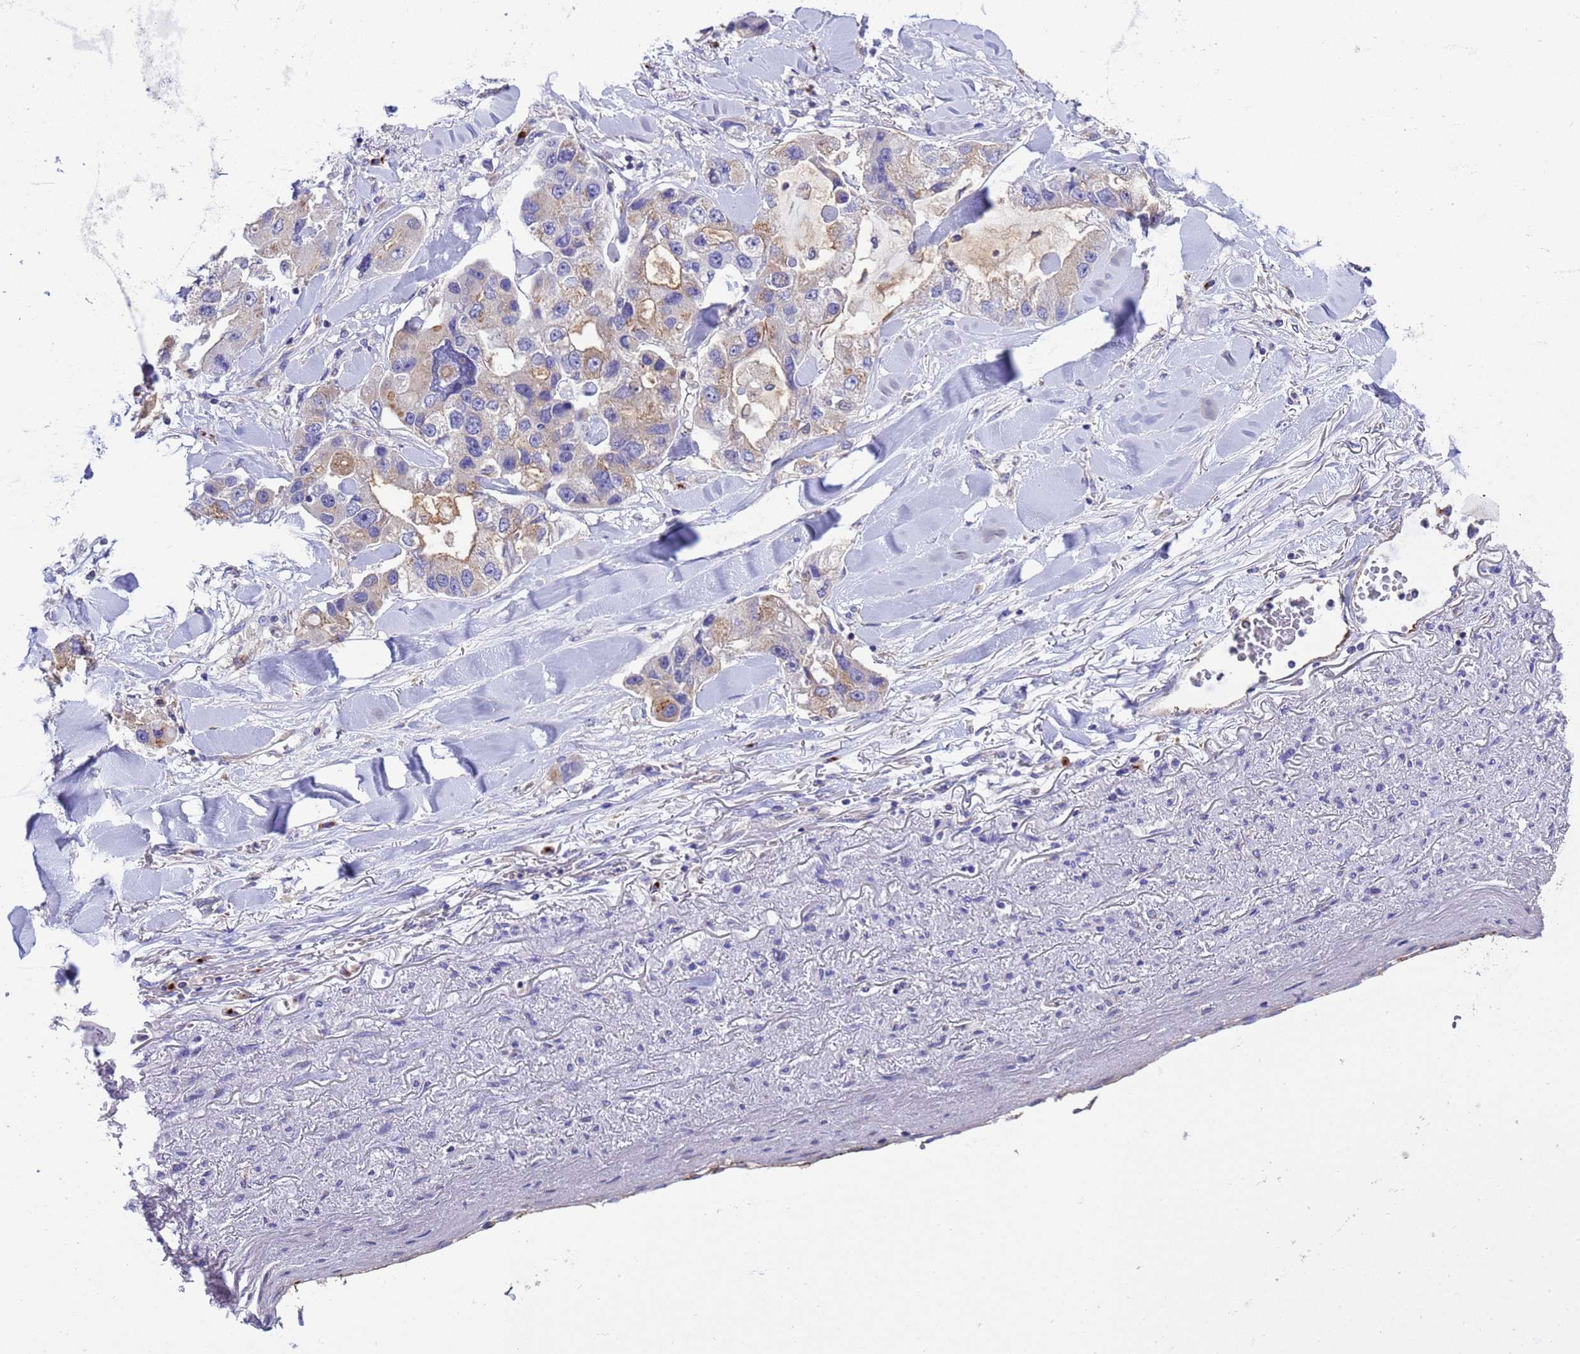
{"staining": {"intensity": "weak", "quantity": "25%-75%", "location": "cytoplasmic/membranous"}, "tissue": "lung cancer", "cell_type": "Tumor cells", "image_type": "cancer", "snomed": [{"axis": "morphology", "description": "Adenocarcinoma, NOS"}, {"axis": "topography", "description": "Lung"}], "caption": "Human adenocarcinoma (lung) stained with a brown dye exhibits weak cytoplasmic/membranous positive positivity in approximately 25%-75% of tumor cells.", "gene": "ANAPC1", "patient": {"sex": "female", "age": 54}}